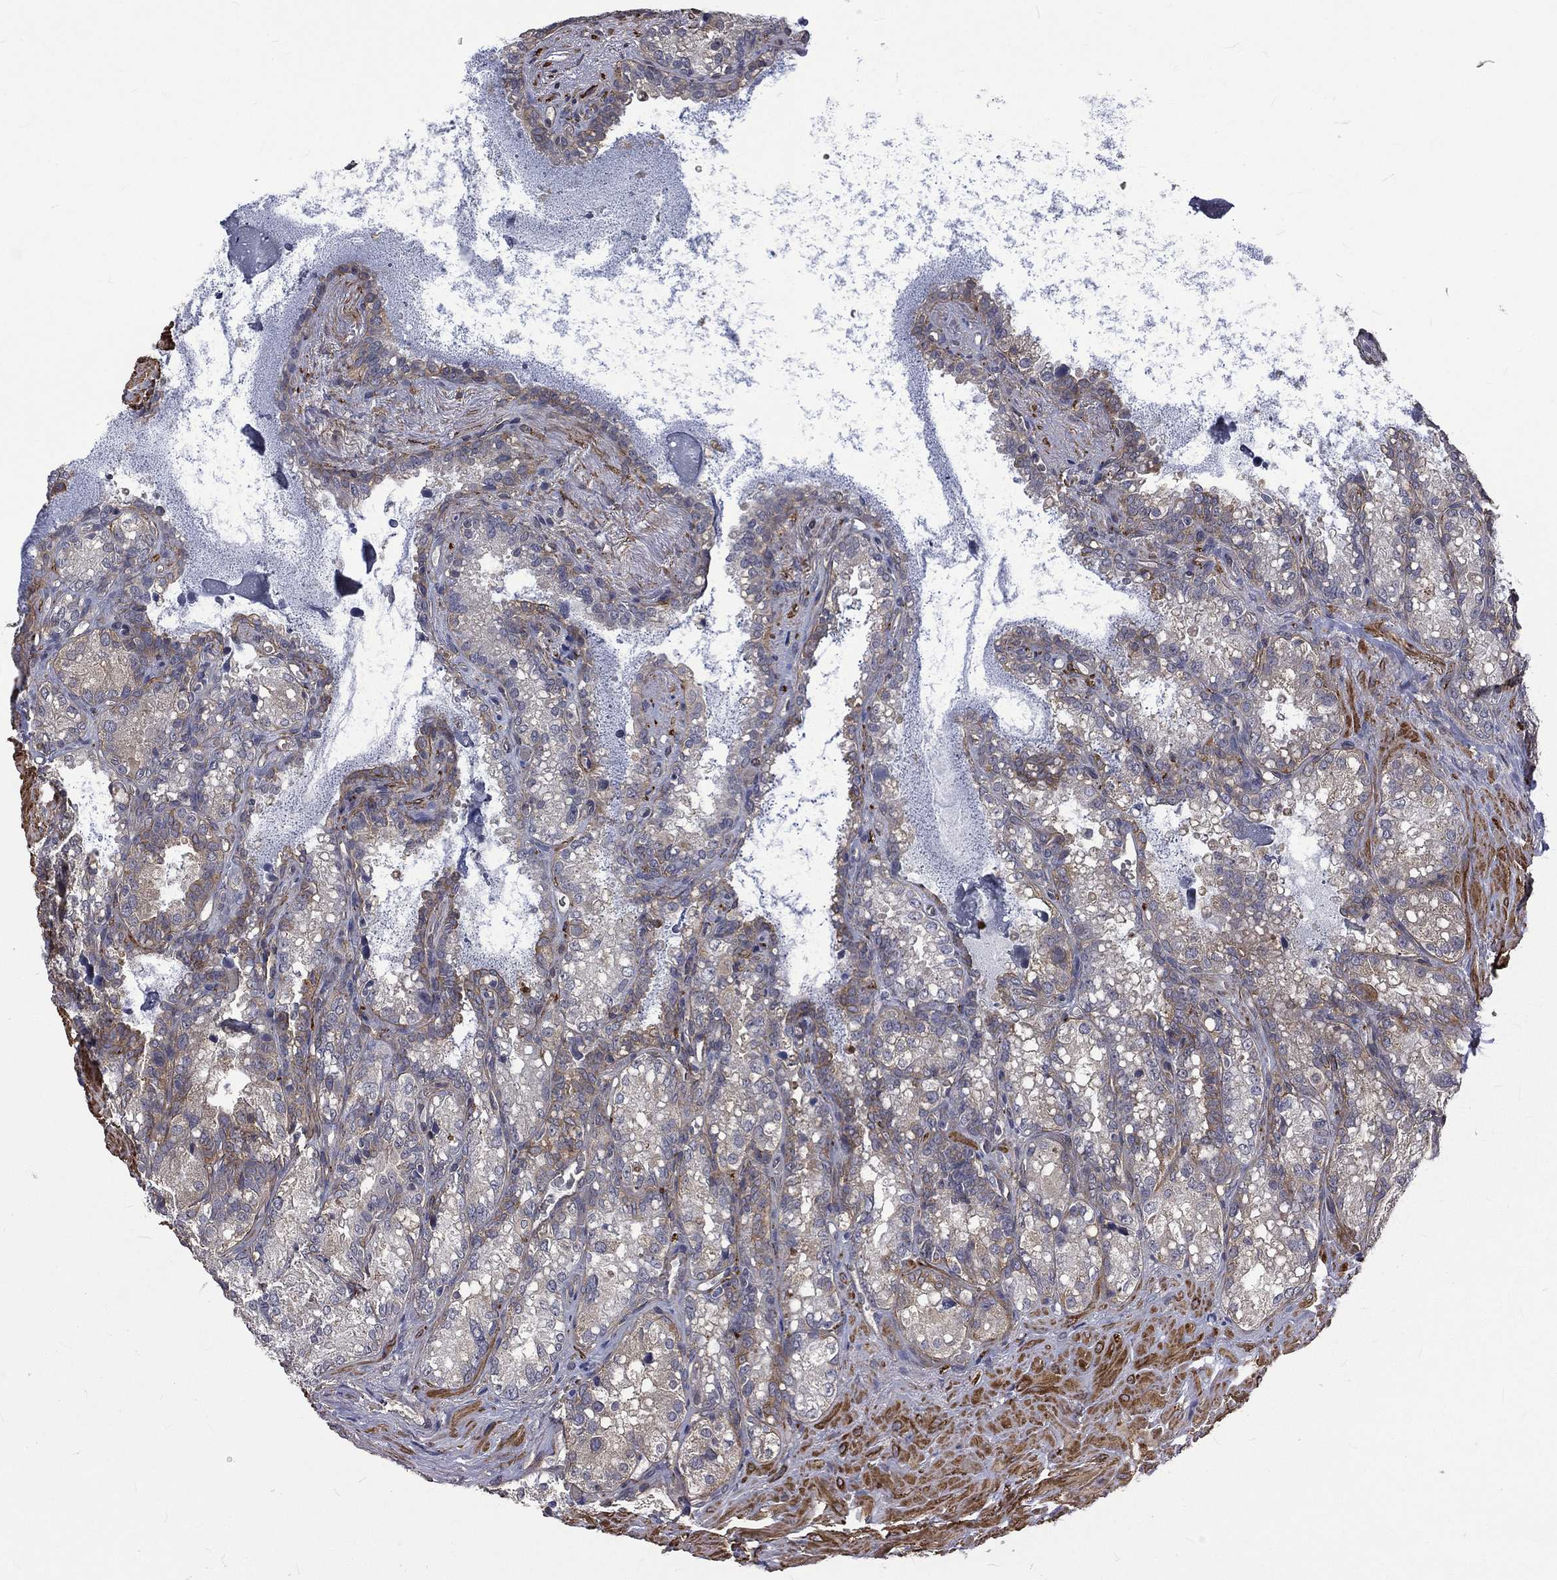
{"staining": {"intensity": "weak", "quantity": "25%-75%", "location": "cytoplasmic/membranous"}, "tissue": "seminal vesicle", "cell_type": "Glandular cells", "image_type": "normal", "snomed": [{"axis": "morphology", "description": "Normal tissue, NOS"}, {"axis": "topography", "description": "Seminal veicle"}], "caption": "Immunohistochemical staining of benign human seminal vesicle shows 25%-75% levels of weak cytoplasmic/membranous protein expression in approximately 25%-75% of glandular cells. Nuclei are stained in blue.", "gene": "PPFIBP1", "patient": {"sex": "male", "age": 68}}